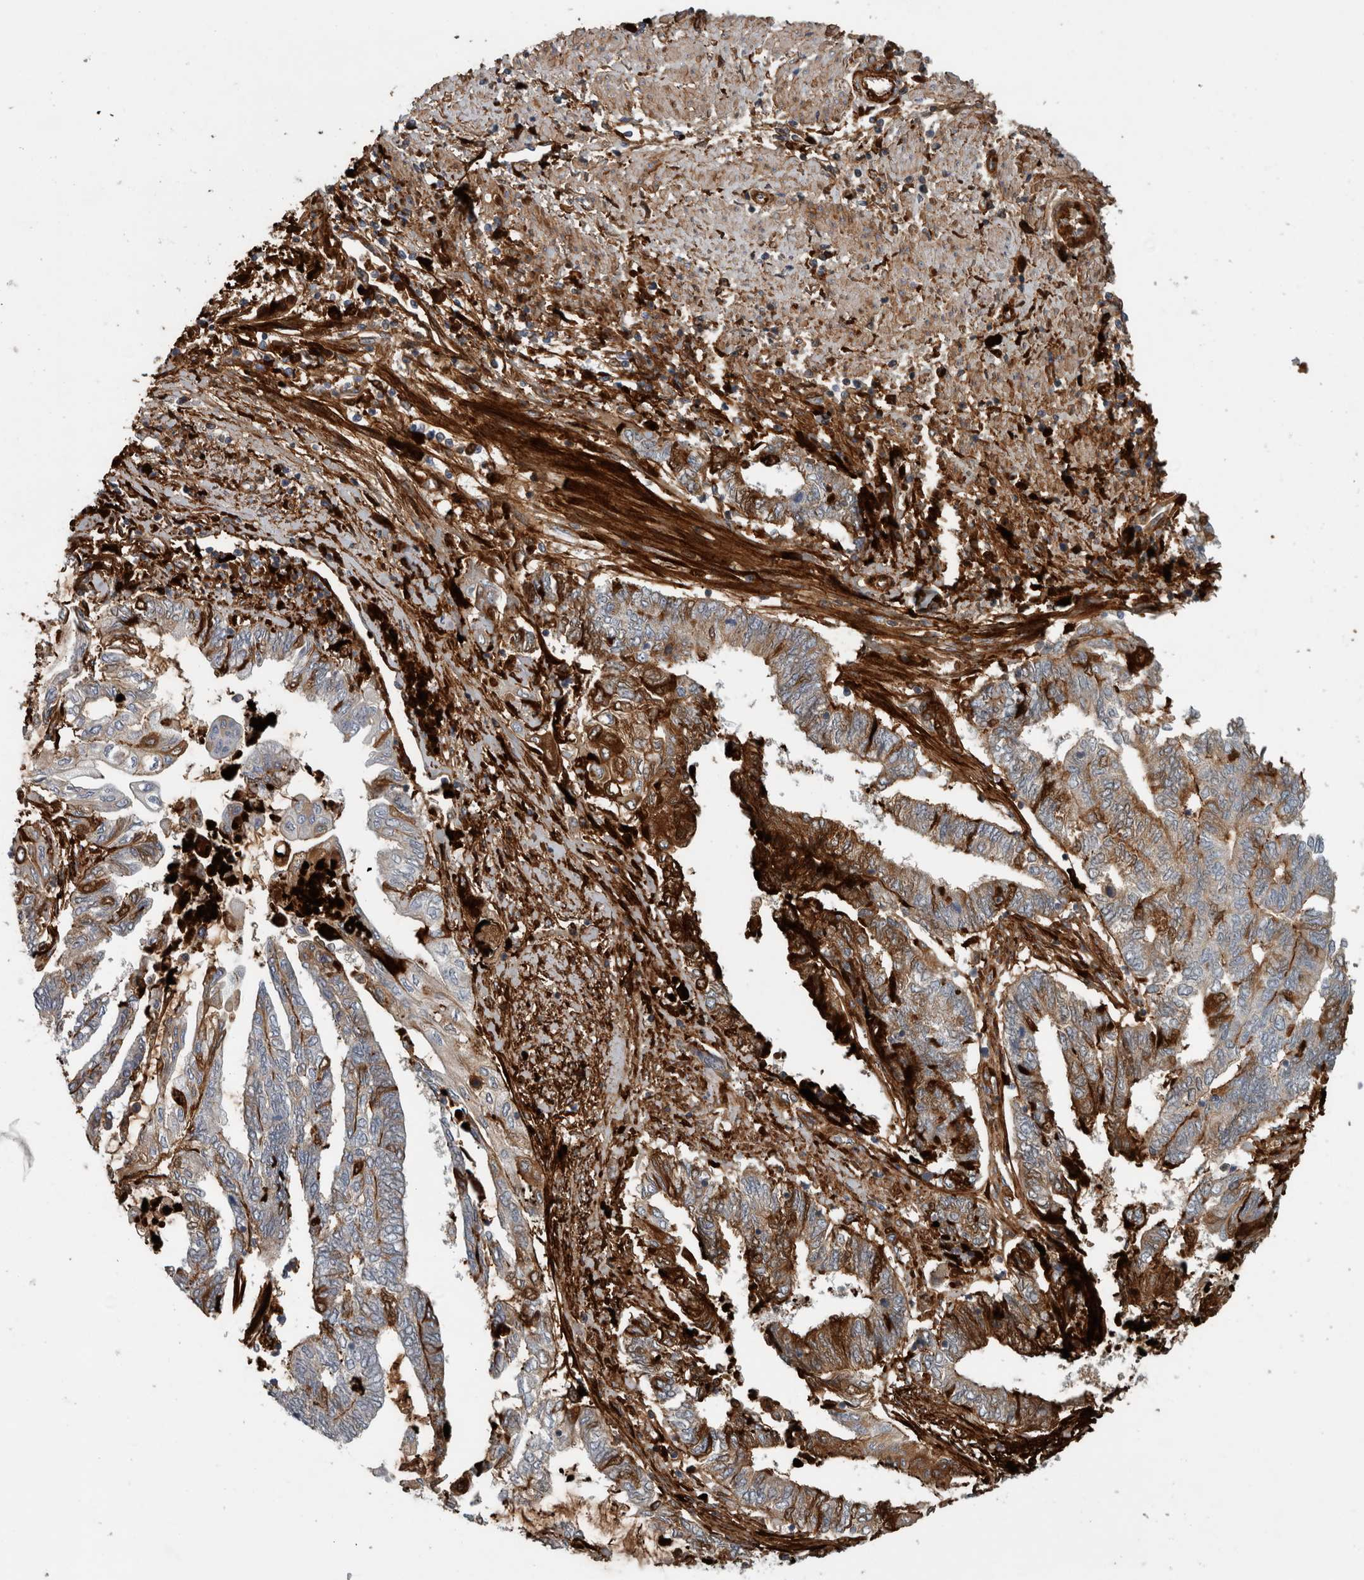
{"staining": {"intensity": "strong", "quantity": "25%-75%", "location": "cytoplasmic/membranous"}, "tissue": "endometrial cancer", "cell_type": "Tumor cells", "image_type": "cancer", "snomed": [{"axis": "morphology", "description": "Adenocarcinoma, NOS"}, {"axis": "topography", "description": "Uterus"}, {"axis": "topography", "description": "Endometrium"}], "caption": "This is an image of IHC staining of endometrial cancer, which shows strong positivity in the cytoplasmic/membranous of tumor cells.", "gene": "FN1", "patient": {"sex": "female", "age": 70}}